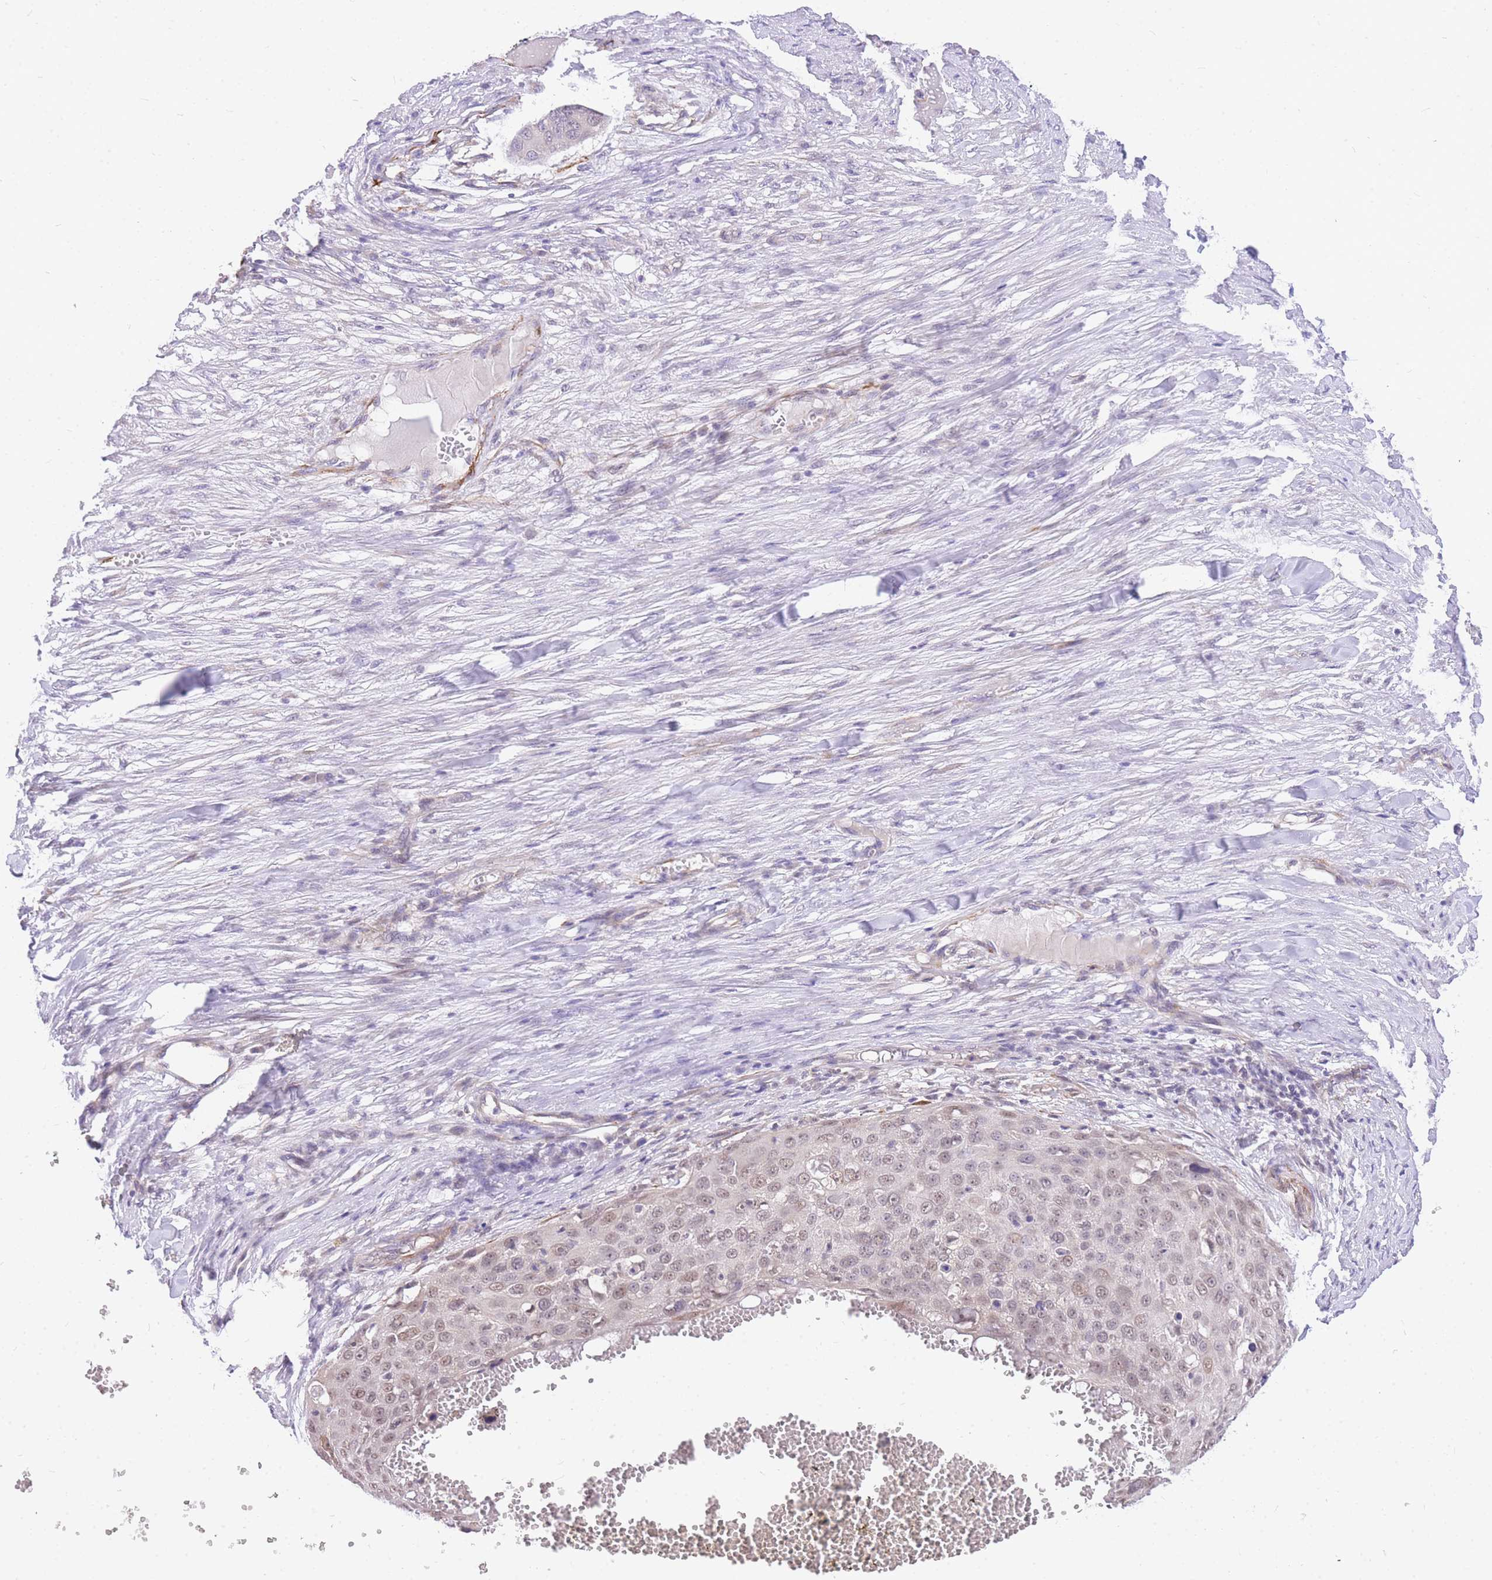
{"staining": {"intensity": "weak", "quantity": "25%-75%", "location": "nuclear"}, "tissue": "skin cancer", "cell_type": "Tumor cells", "image_type": "cancer", "snomed": [{"axis": "morphology", "description": "Squamous cell carcinoma, NOS"}, {"axis": "topography", "description": "Skin"}], "caption": "The immunohistochemical stain shows weak nuclear positivity in tumor cells of skin cancer tissue. Nuclei are stained in blue.", "gene": "S100PBP", "patient": {"sex": "male", "age": 71}}